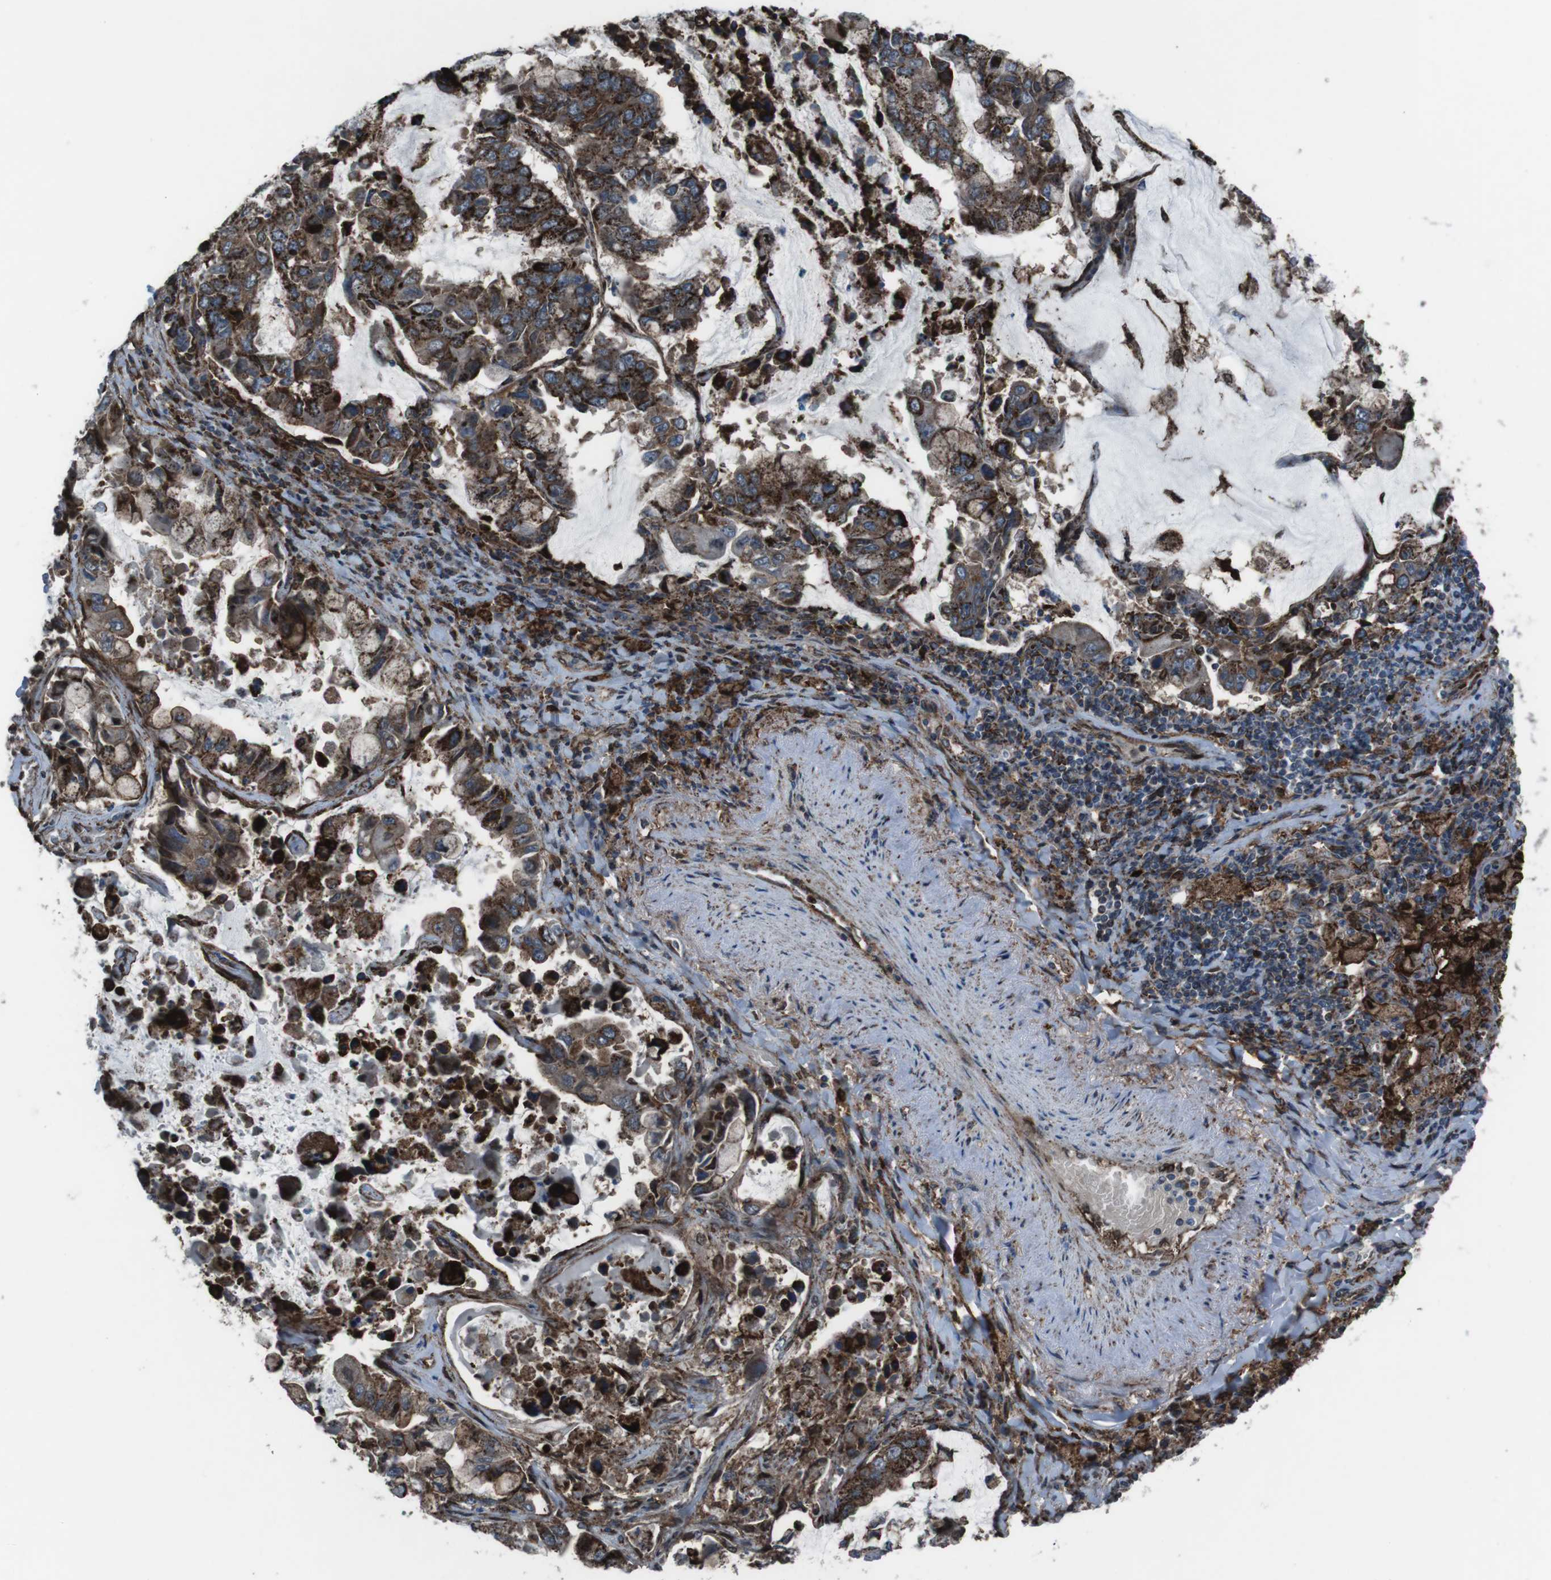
{"staining": {"intensity": "strong", "quantity": ">75%", "location": "cytoplasmic/membranous"}, "tissue": "lung cancer", "cell_type": "Tumor cells", "image_type": "cancer", "snomed": [{"axis": "morphology", "description": "Adenocarcinoma, NOS"}, {"axis": "topography", "description": "Lung"}], "caption": "Strong cytoplasmic/membranous protein expression is present in about >75% of tumor cells in lung cancer (adenocarcinoma). (DAB IHC, brown staining for protein, blue staining for nuclei).", "gene": "GDF10", "patient": {"sex": "male", "age": 64}}